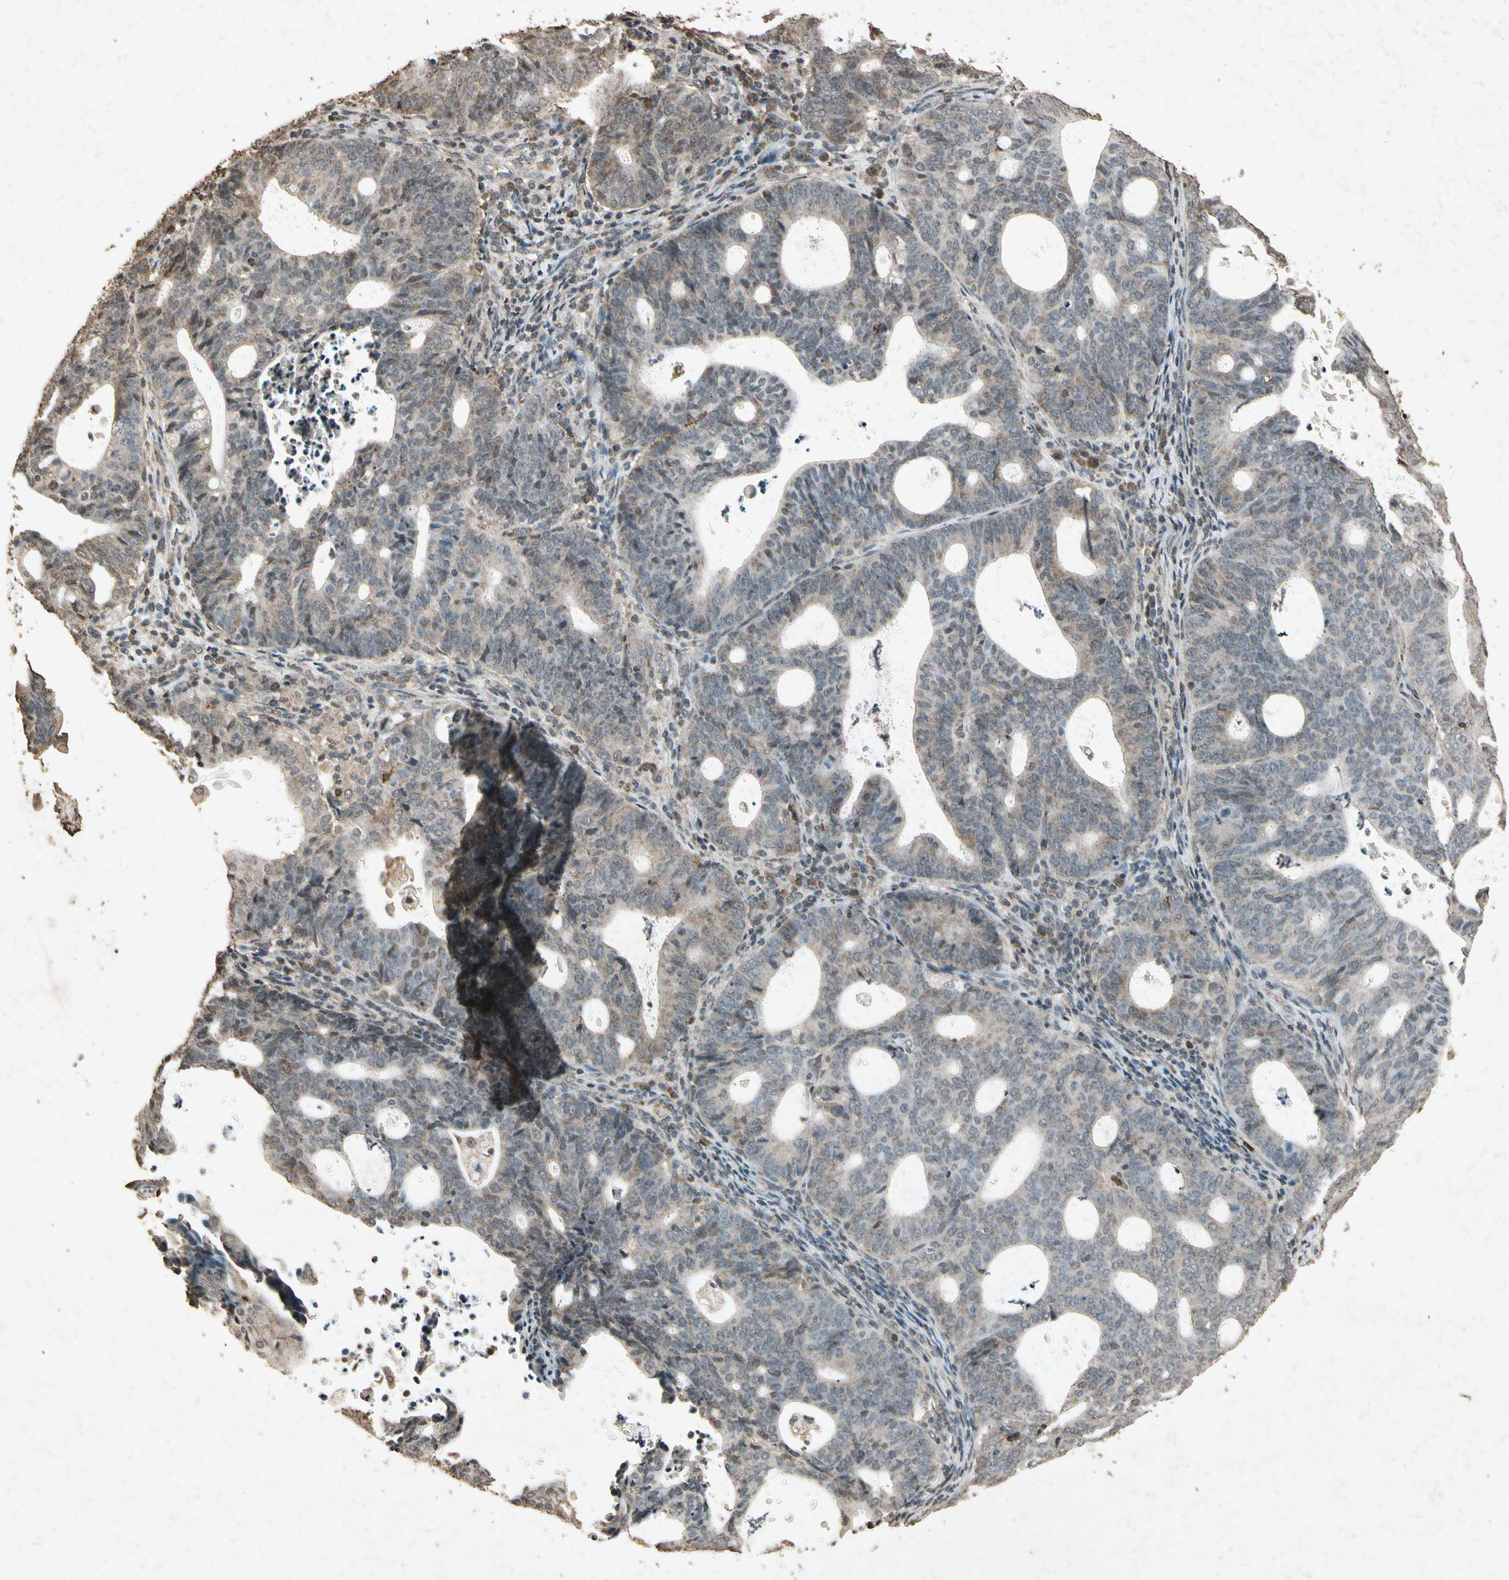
{"staining": {"intensity": "weak", "quantity": "25%-75%", "location": "cytoplasmic/membranous"}, "tissue": "endometrial cancer", "cell_type": "Tumor cells", "image_type": "cancer", "snomed": [{"axis": "morphology", "description": "Adenocarcinoma, NOS"}, {"axis": "topography", "description": "Uterus"}], "caption": "Adenocarcinoma (endometrial) stained for a protein (brown) reveals weak cytoplasmic/membranous positive staining in approximately 25%-75% of tumor cells.", "gene": "GC", "patient": {"sex": "female", "age": 83}}